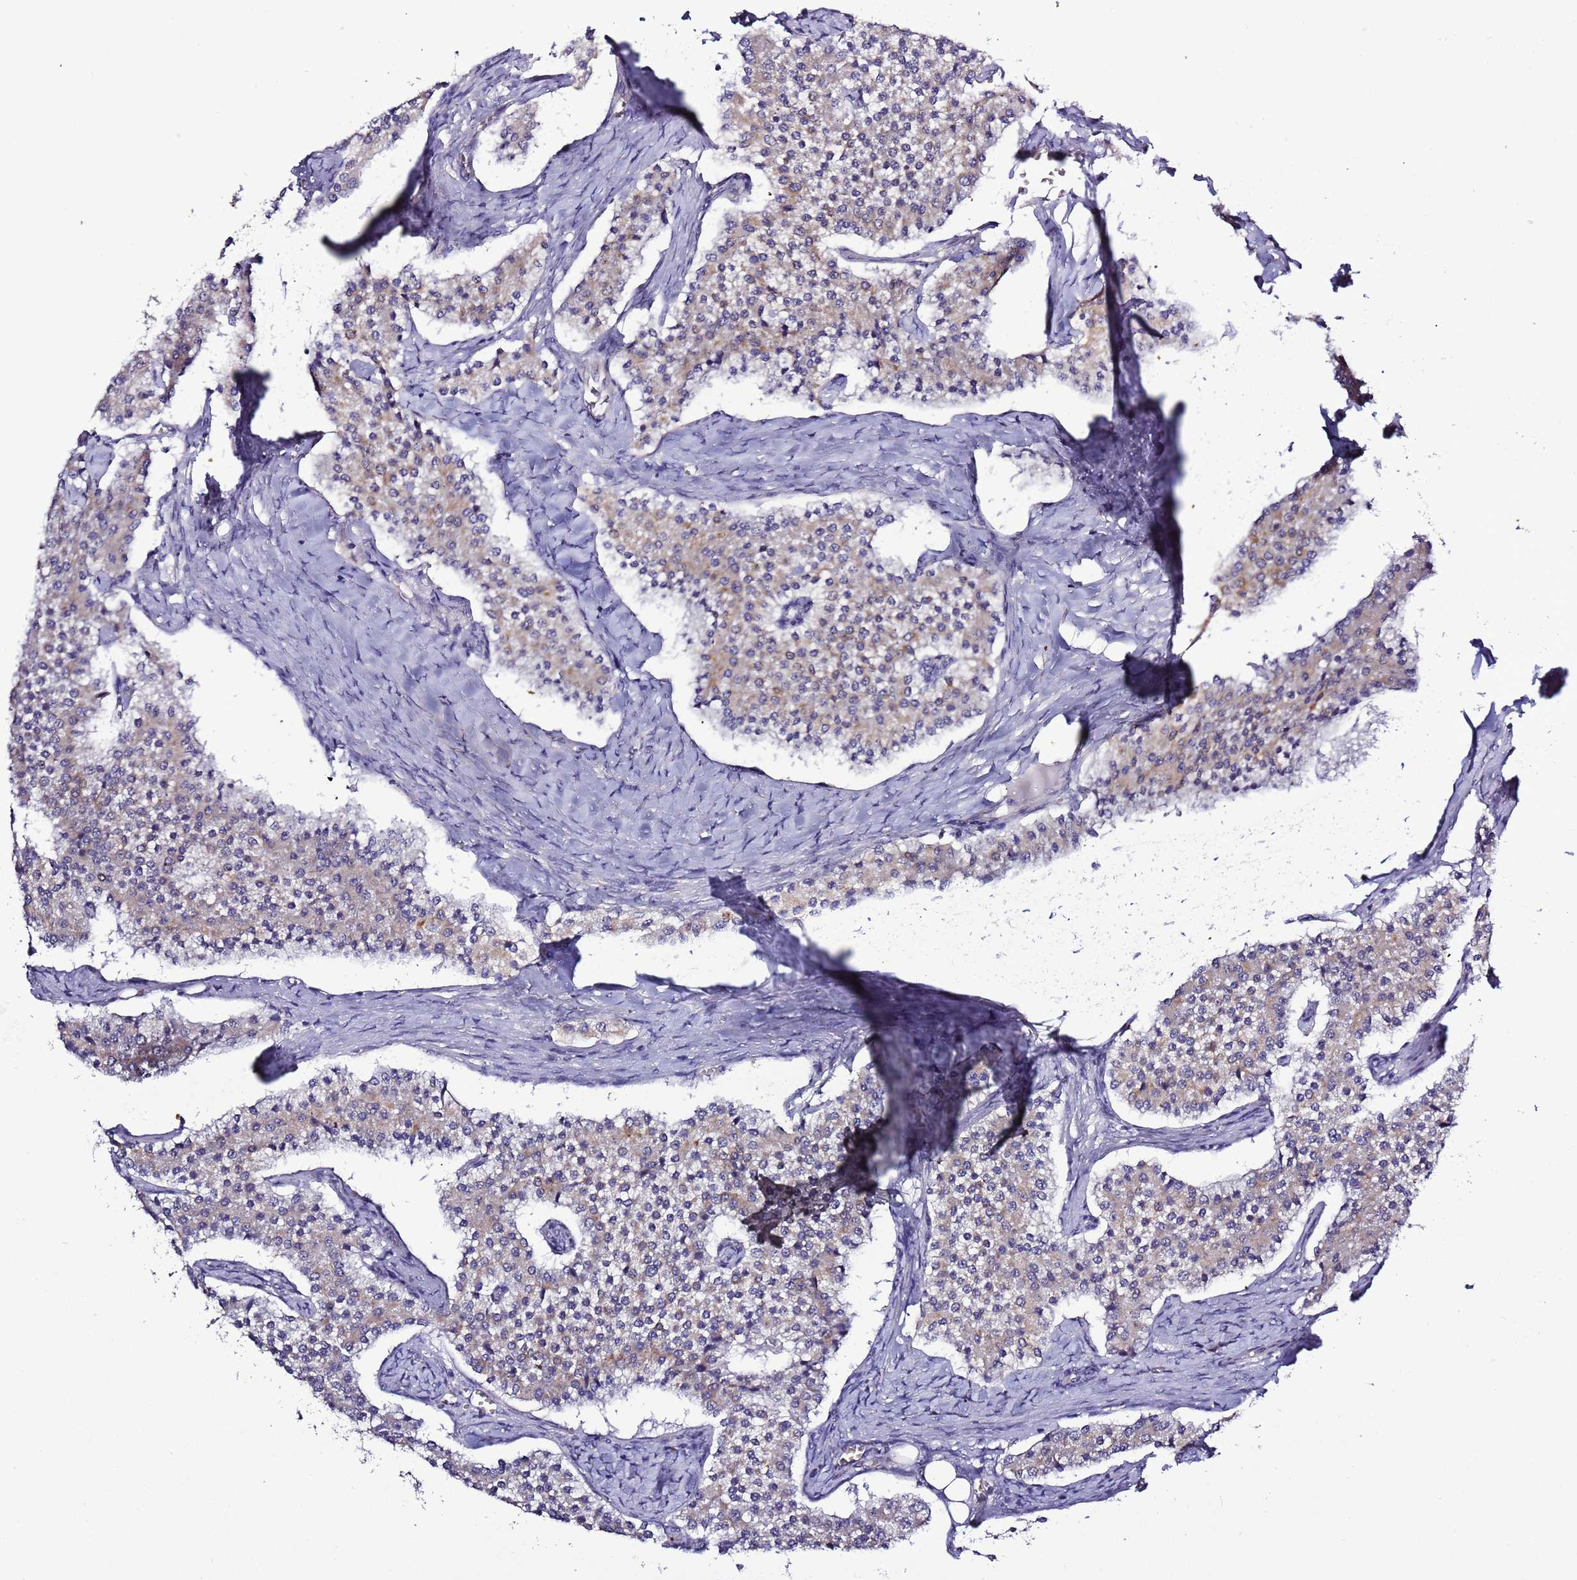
{"staining": {"intensity": "weak", "quantity": "25%-75%", "location": "cytoplasmic/membranous"}, "tissue": "carcinoid", "cell_type": "Tumor cells", "image_type": "cancer", "snomed": [{"axis": "morphology", "description": "Carcinoid, malignant, NOS"}, {"axis": "topography", "description": "Colon"}], "caption": "IHC of carcinoid (malignant) displays low levels of weak cytoplasmic/membranous expression in about 25%-75% of tumor cells.", "gene": "SPCS1", "patient": {"sex": "female", "age": 52}}